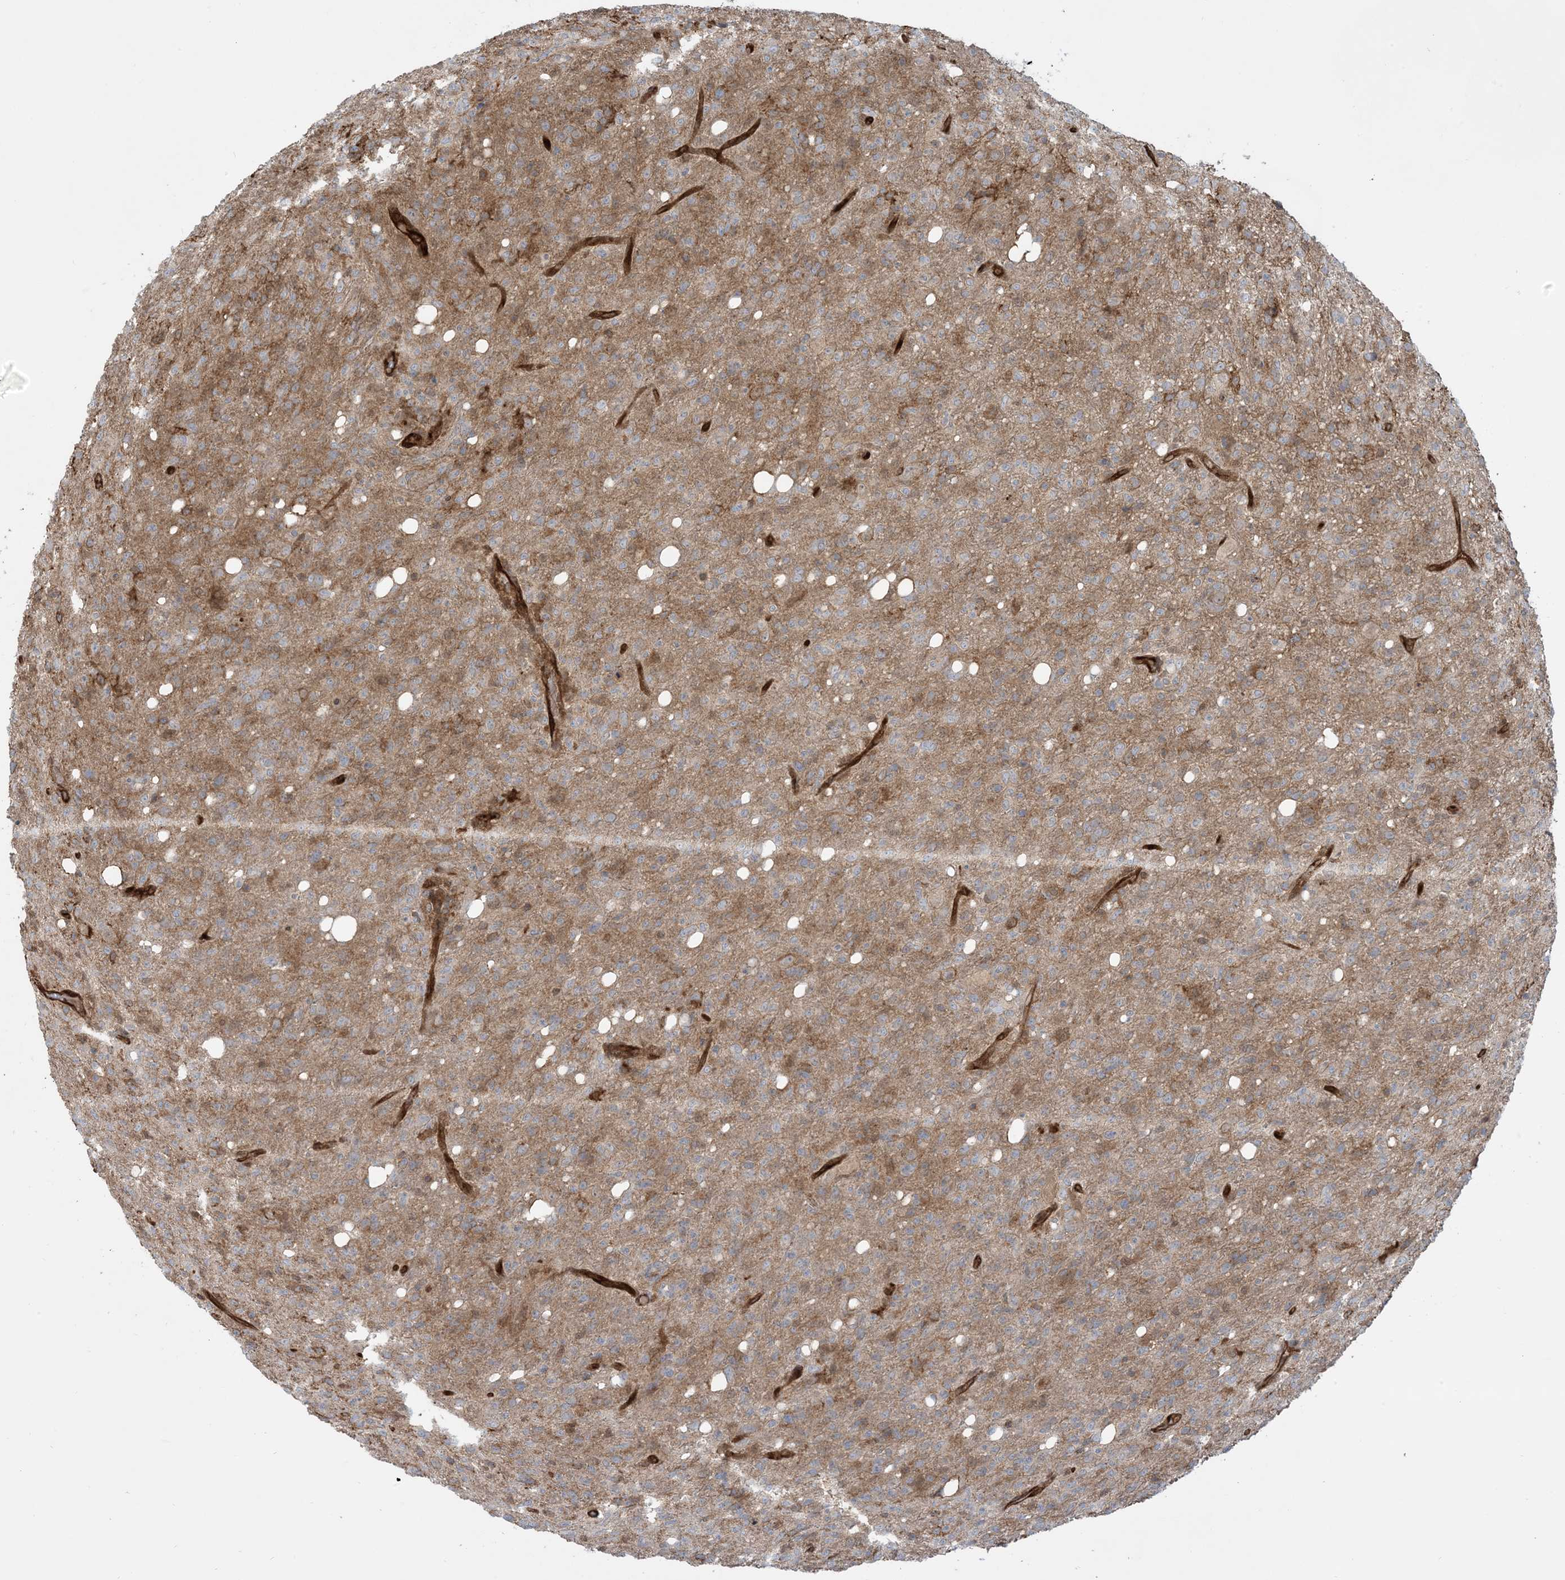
{"staining": {"intensity": "weak", "quantity": "<25%", "location": "cytoplasmic/membranous"}, "tissue": "glioma", "cell_type": "Tumor cells", "image_type": "cancer", "snomed": [{"axis": "morphology", "description": "Glioma, malignant, High grade"}, {"axis": "topography", "description": "Brain"}], "caption": "Tumor cells show no significant protein staining in glioma.", "gene": "PPM1F", "patient": {"sex": "female", "age": 57}}